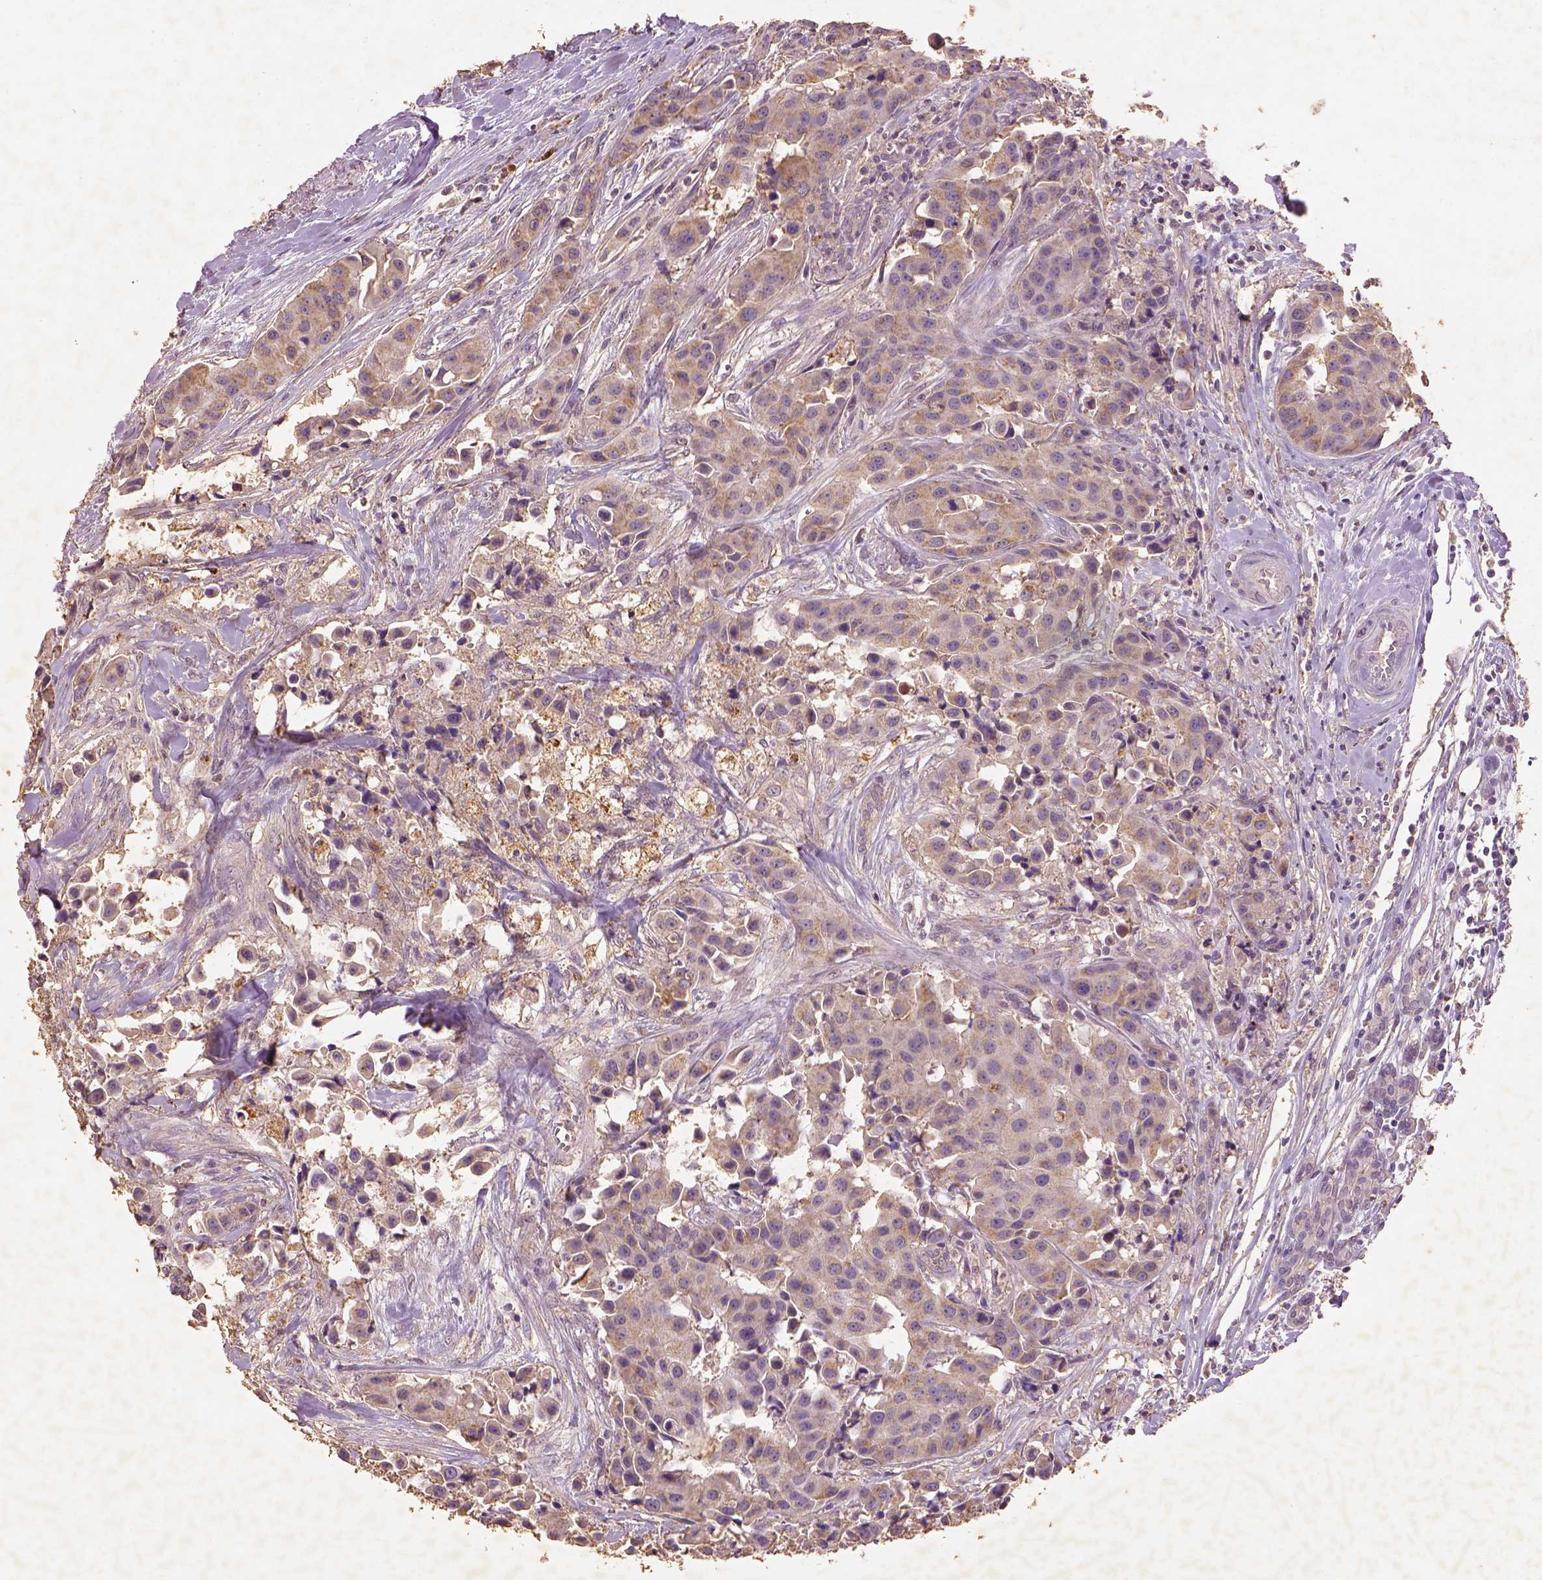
{"staining": {"intensity": "moderate", "quantity": ">75%", "location": "cytoplasmic/membranous"}, "tissue": "head and neck cancer", "cell_type": "Tumor cells", "image_type": "cancer", "snomed": [{"axis": "morphology", "description": "Adenocarcinoma, NOS"}, {"axis": "topography", "description": "Head-Neck"}], "caption": "Human head and neck cancer (adenocarcinoma) stained for a protein (brown) shows moderate cytoplasmic/membranous positive expression in about >75% of tumor cells.", "gene": "AP2B1", "patient": {"sex": "male", "age": 76}}